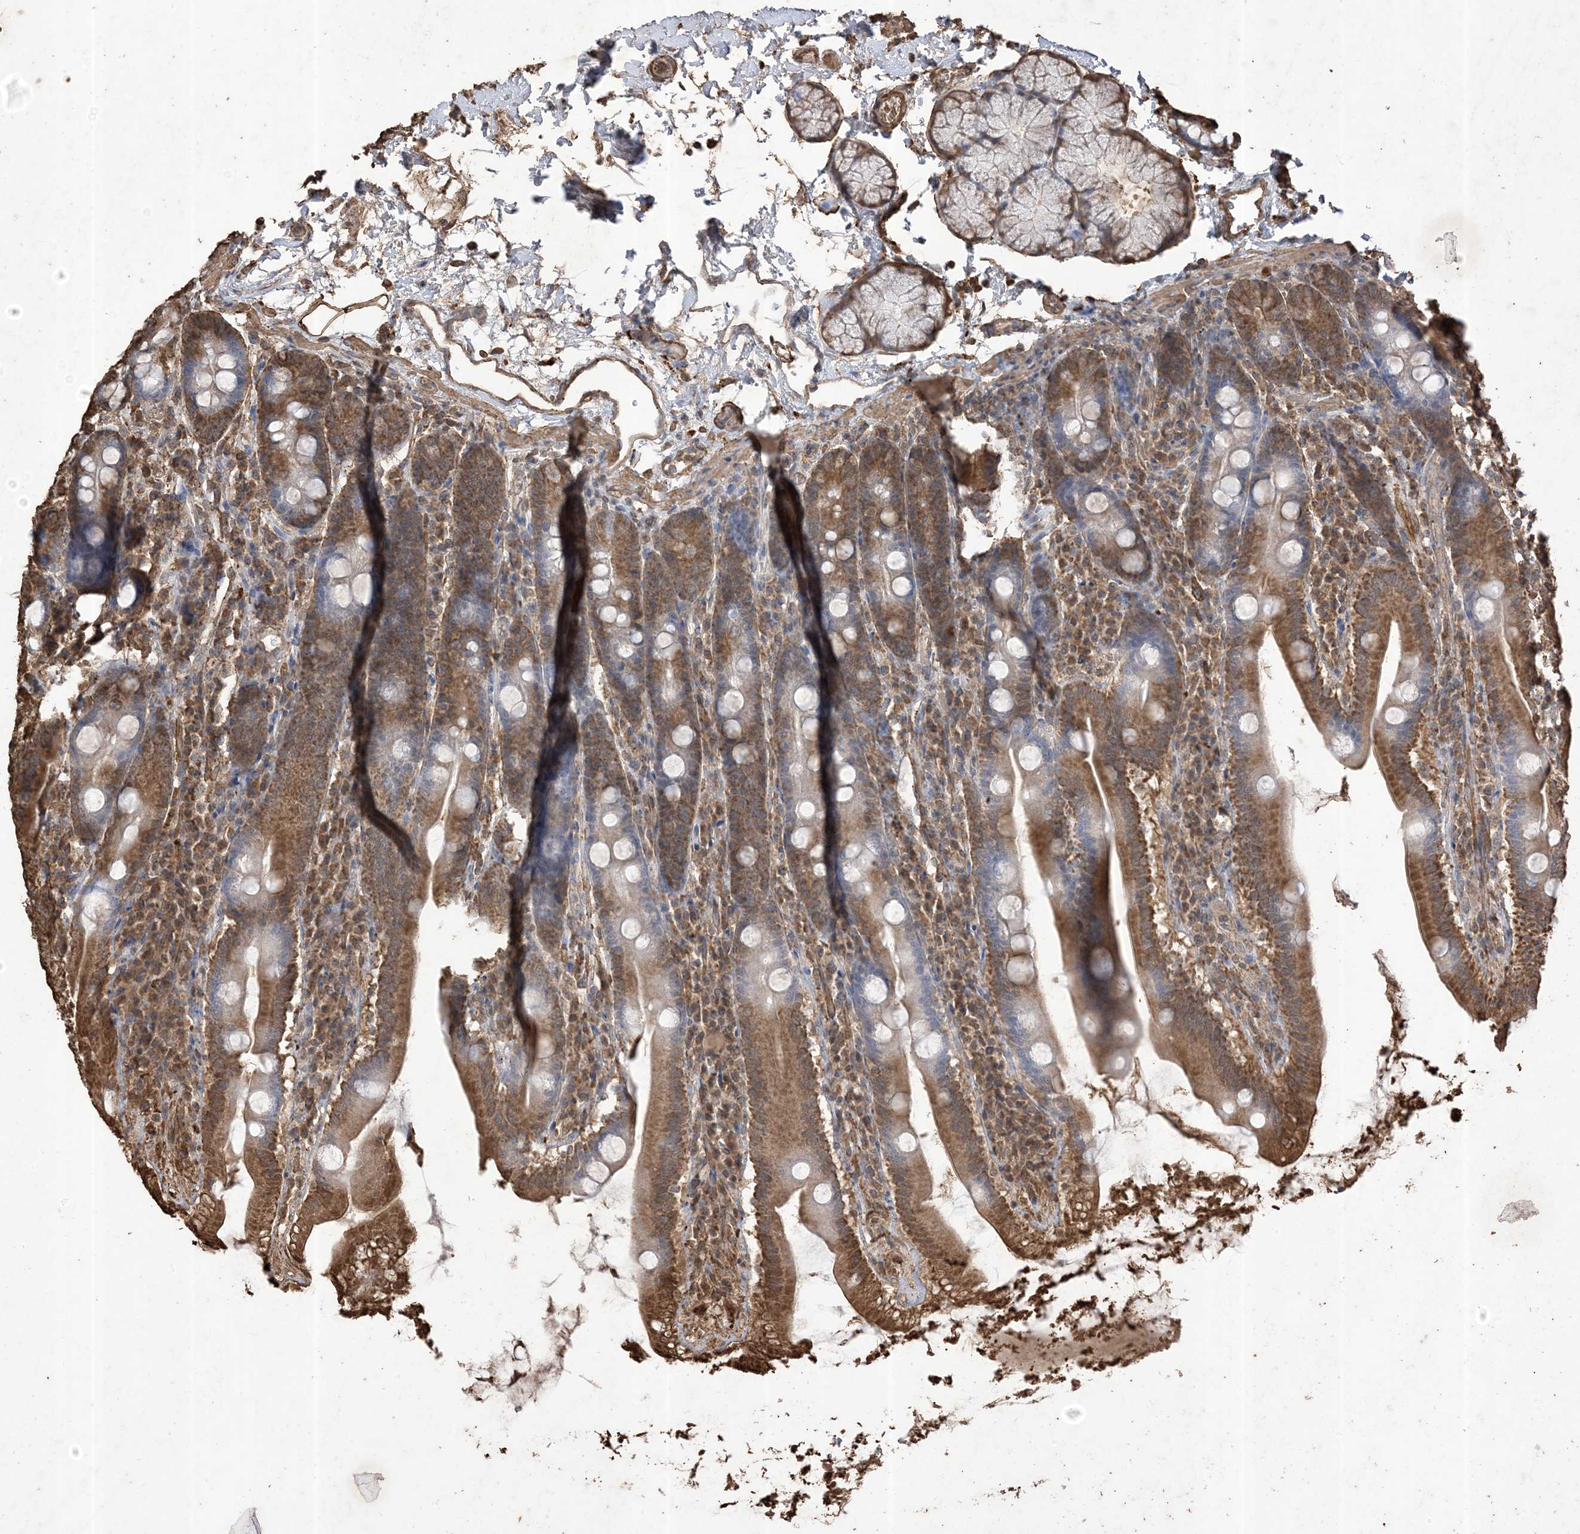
{"staining": {"intensity": "strong", "quantity": ">75%", "location": "cytoplasmic/membranous"}, "tissue": "duodenum", "cell_type": "Glandular cells", "image_type": "normal", "snomed": [{"axis": "morphology", "description": "Normal tissue, NOS"}, {"axis": "topography", "description": "Duodenum"}], "caption": "Immunohistochemistry micrograph of normal duodenum stained for a protein (brown), which shows high levels of strong cytoplasmic/membranous positivity in approximately >75% of glandular cells.", "gene": "HPS4", "patient": {"sex": "male", "age": 35}}